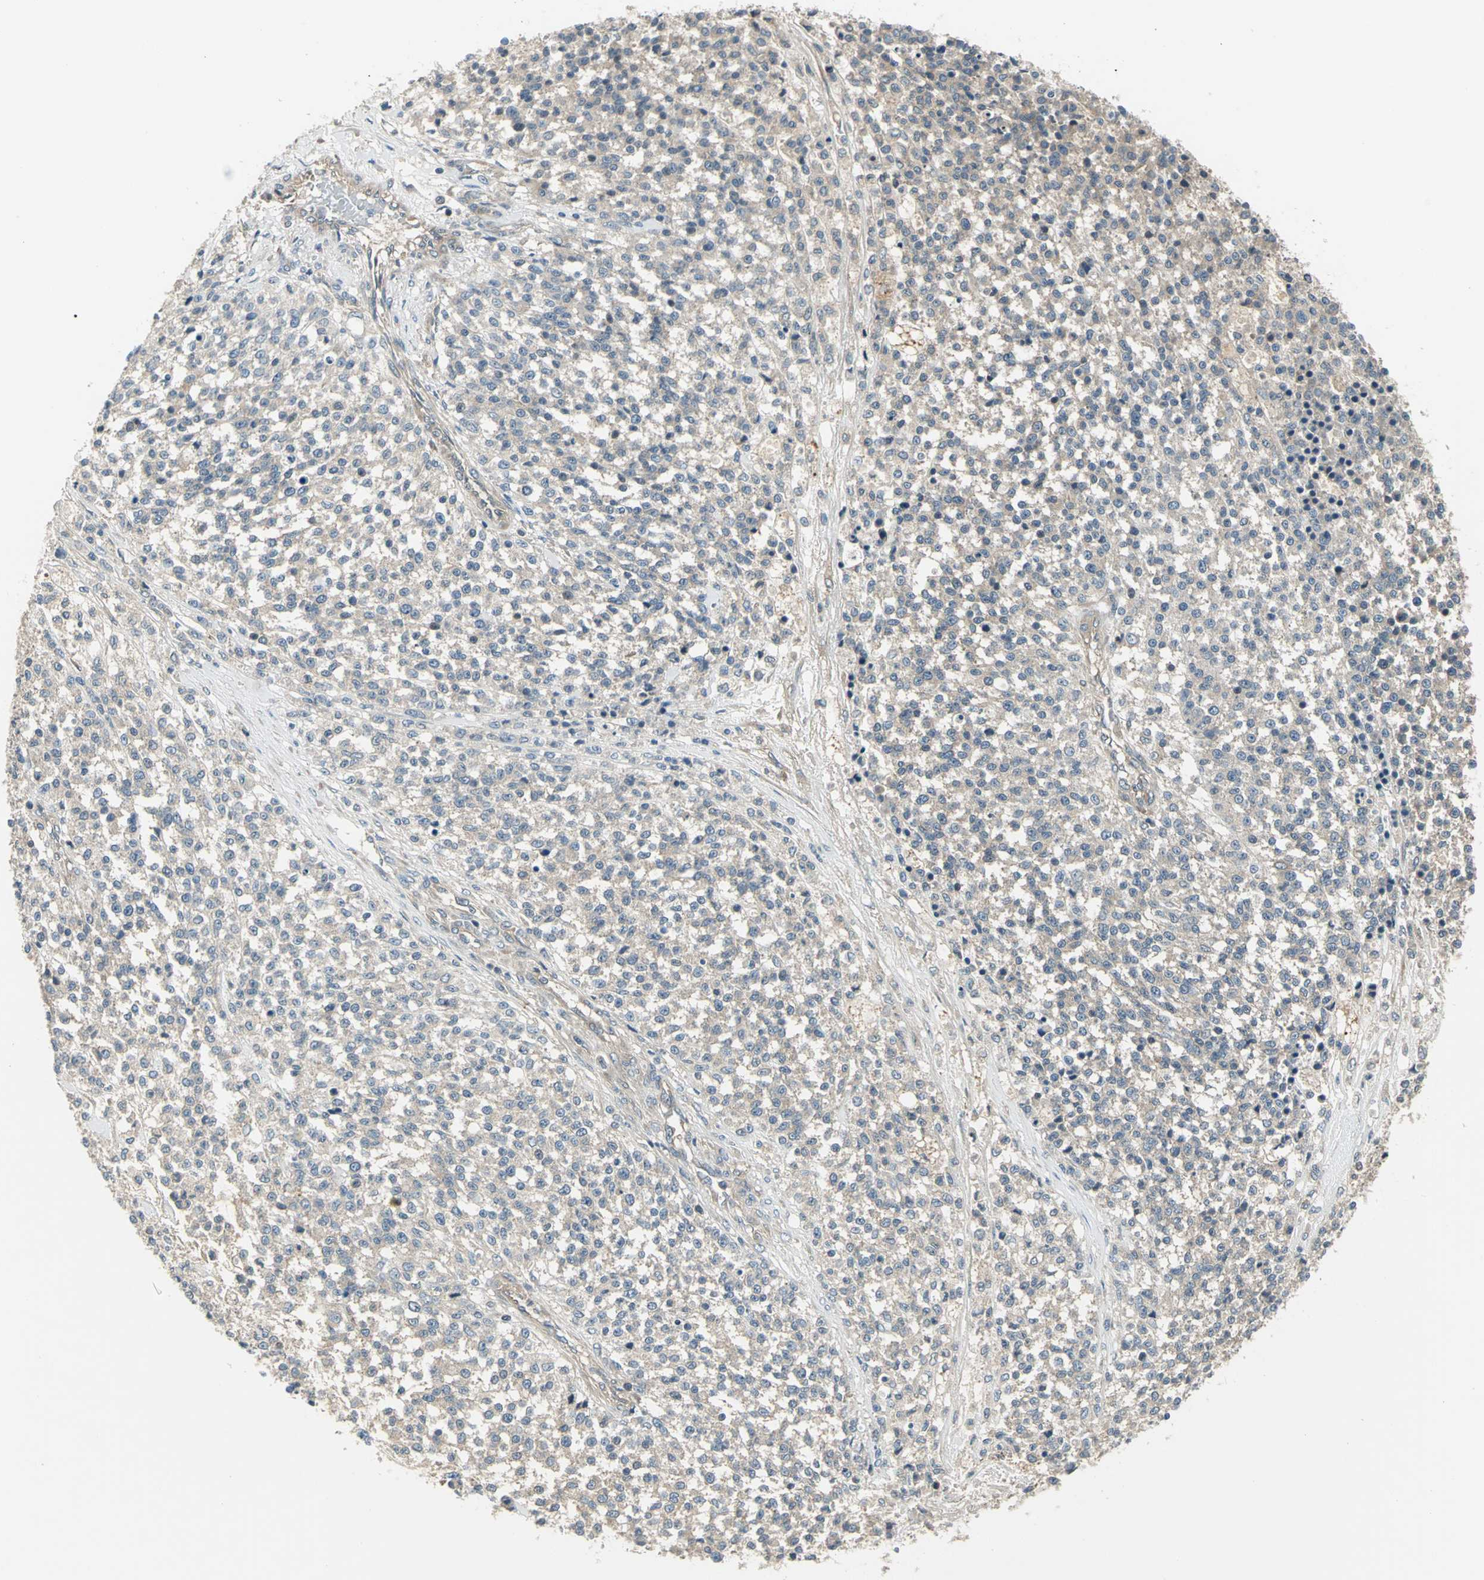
{"staining": {"intensity": "weak", "quantity": ">75%", "location": "cytoplasmic/membranous"}, "tissue": "testis cancer", "cell_type": "Tumor cells", "image_type": "cancer", "snomed": [{"axis": "morphology", "description": "Seminoma, NOS"}, {"axis": "topography", "description": "Testis"}], "caption": "Immunohistochemical staining of seminoma (testis) exhibits low levels of weak cytoplasmic/membranous positivity in approximately >75% of tumor cells.", "gene": "PRKAA1", "patient": {"sex": "male", "age": 59}}